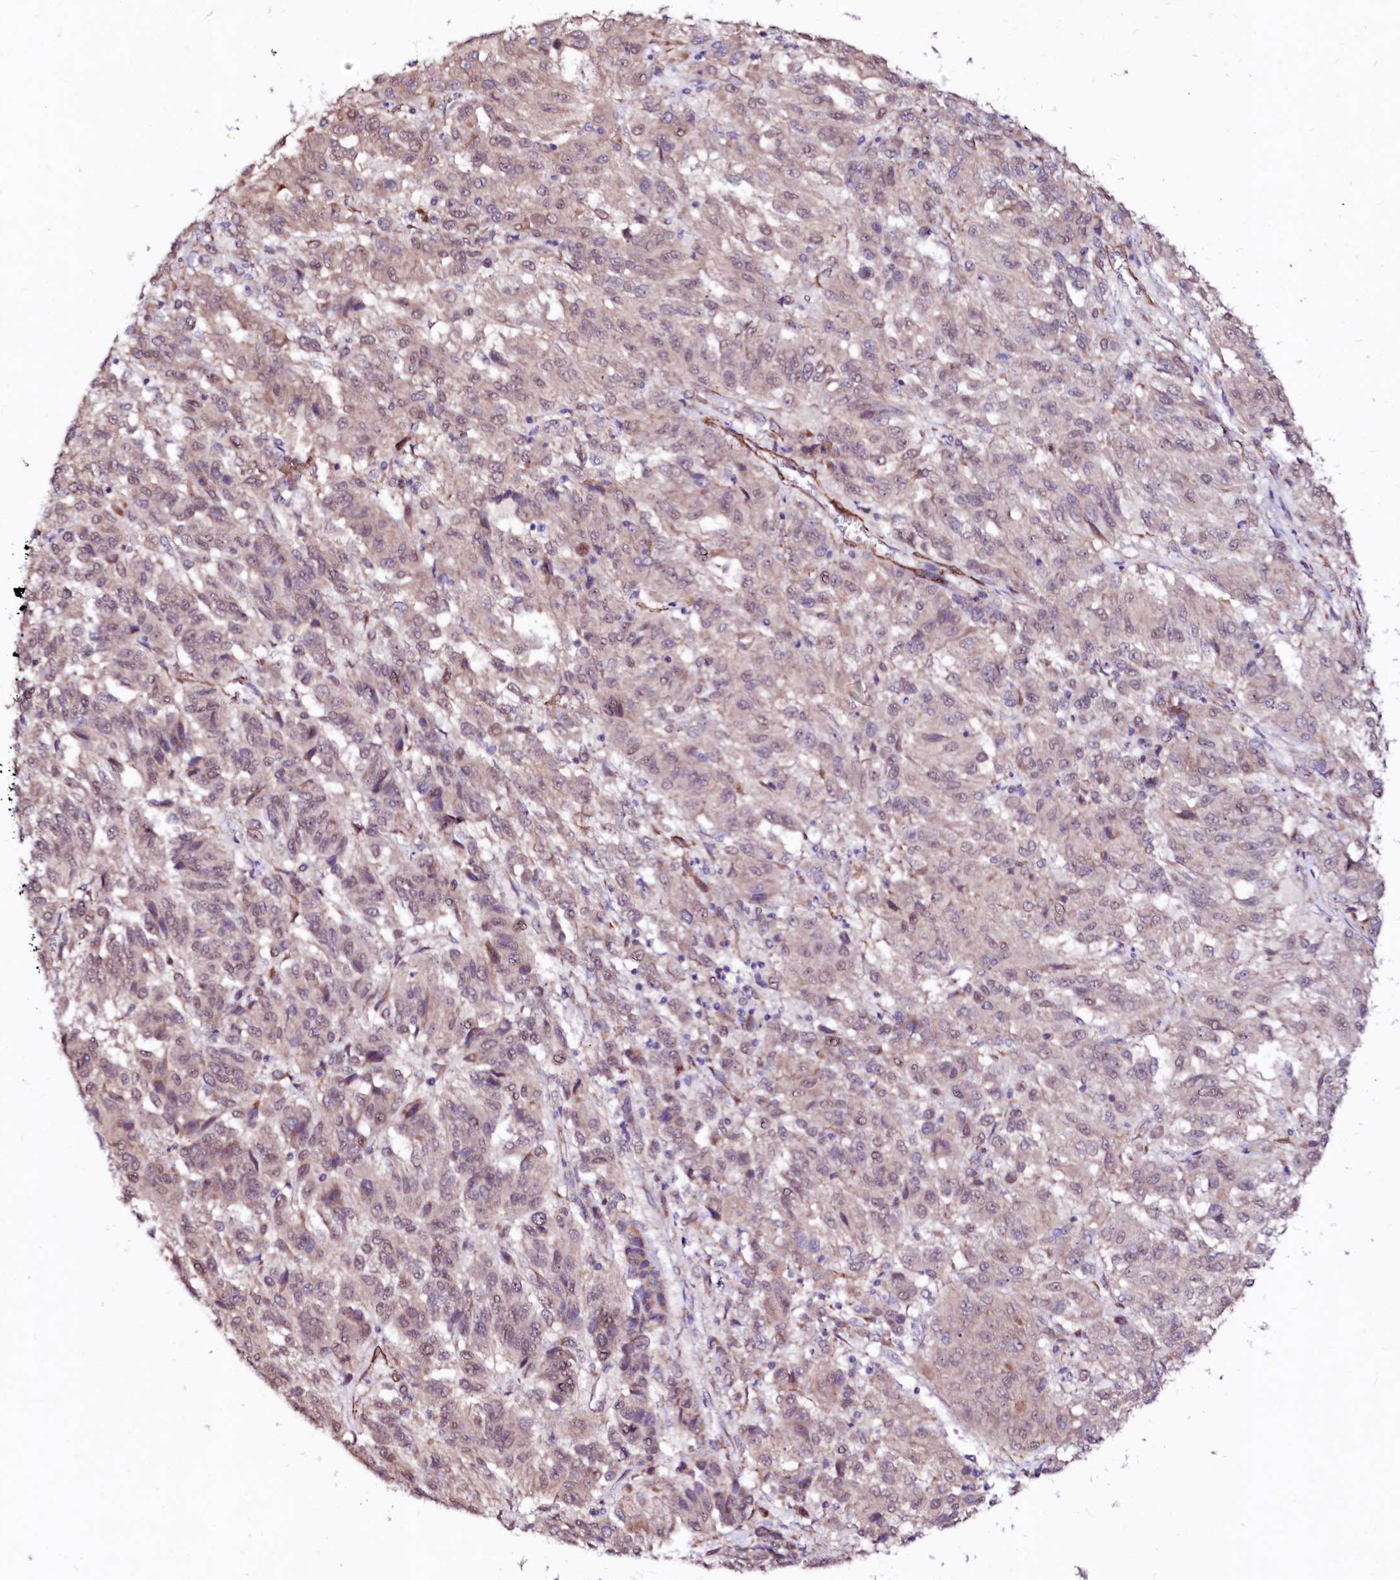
{"staining": {"intensity": "weak", "quantity": "25%-75%", "location": "nuclear"}, "tissue": "melanoma", "cell_type": "Tumor cells", "image_type": "cancer", "snomed": [{"axis": "morphology", "description": "Malignant melanoma, Metastatic site"}, {"axis": "topography", "description": "Lung"}], "caption": "A brown stain labels weak nuclear positivity of a protein in melanoma tumor cells.", "gene": "GPR176", "patient": {"sex": "male", "age": 64}}